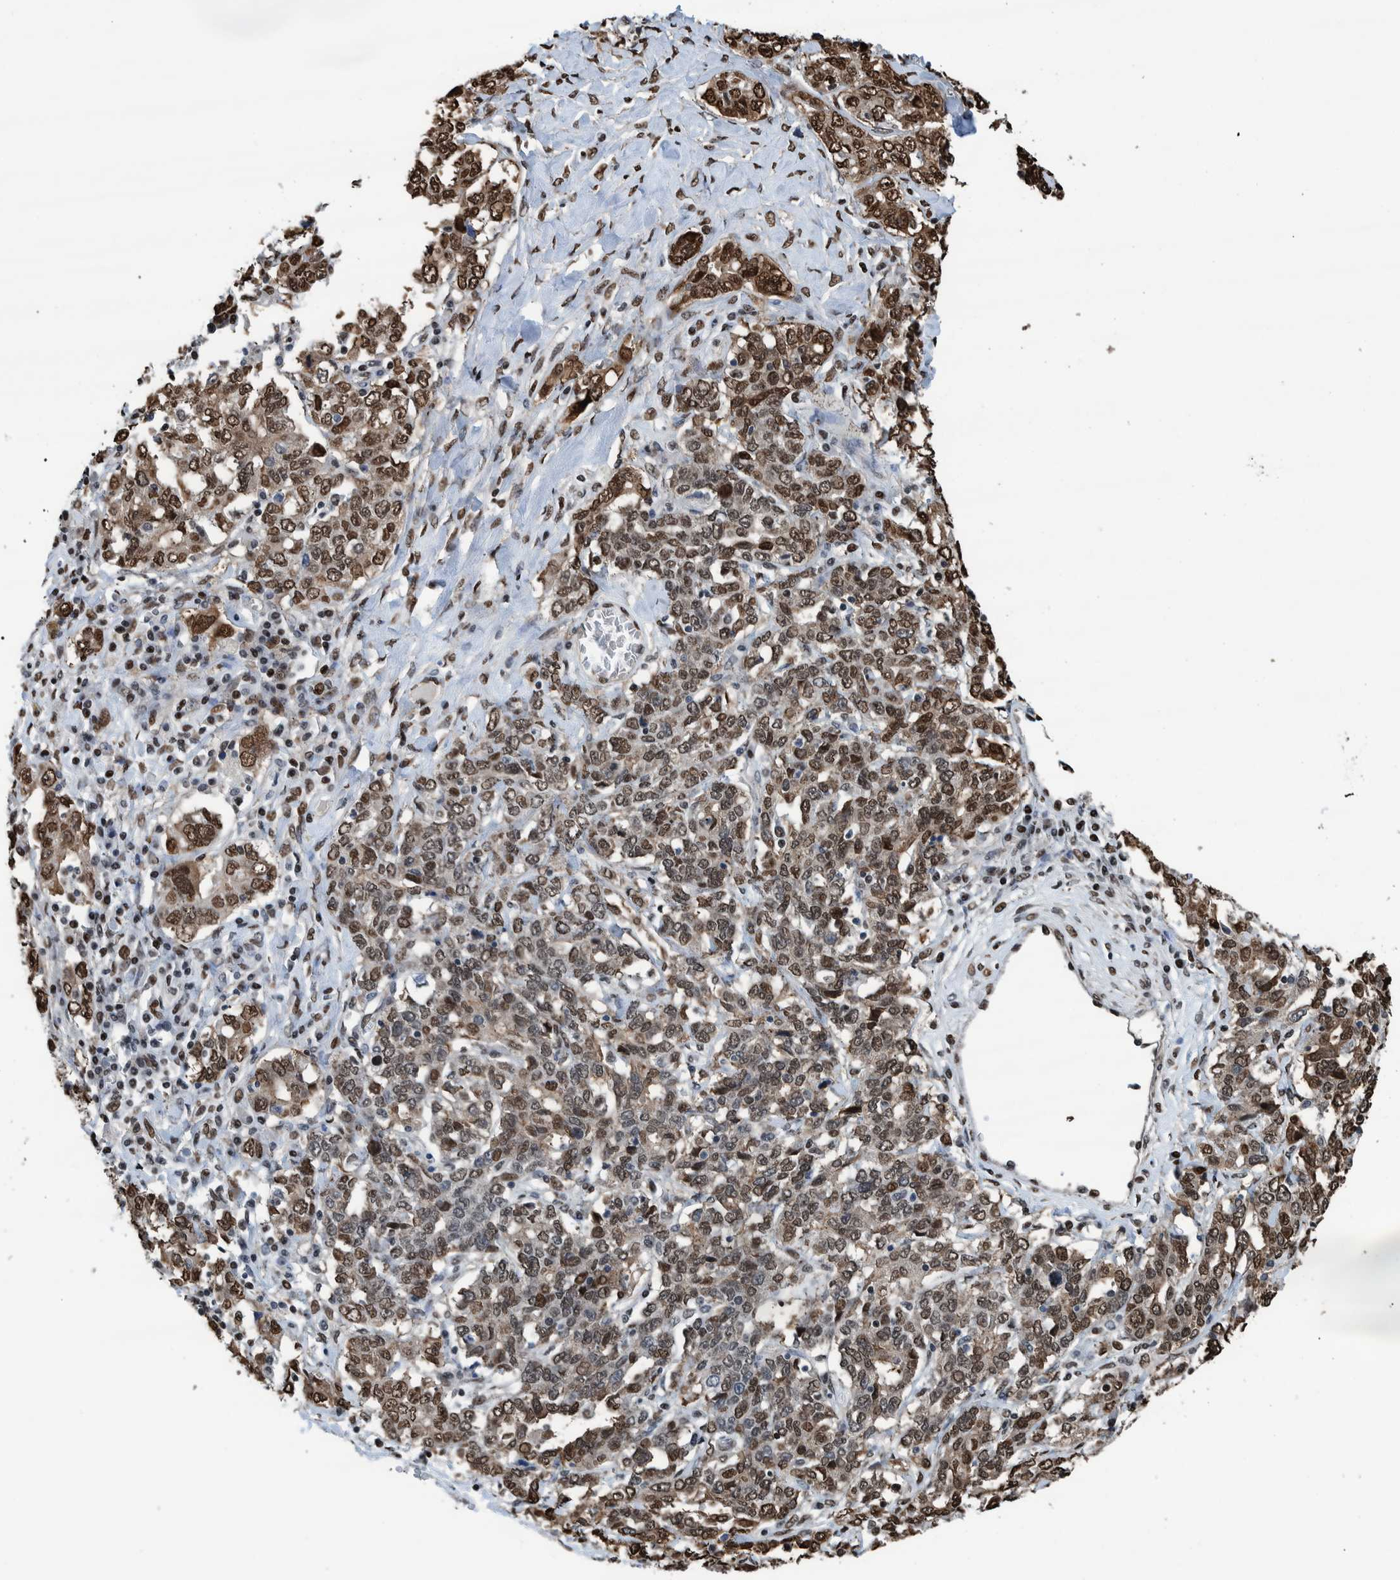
{"staining": {"intensity": "strong", "quantity": ">75%", "location": "nuclear"}, "tissue": "ovarian cancer", "cell_type": "Tumor cells", "image_type": "cancer", "snomed": [{"axis": "morphology", "description": "Carcinoma, endometroid"}, {"axis": "topography", "description": "Ovary"}], "caption": "An immunohistochemistry (IHC) photomicrograph of neoplastic tissue is shown. Protein staining in brown highlights strong nuclear positivity in endometroid carcinoma (ovarian) within tumor cells.", "gene": "HEATR9", "patient": {"sex": "female", "age": 62}}